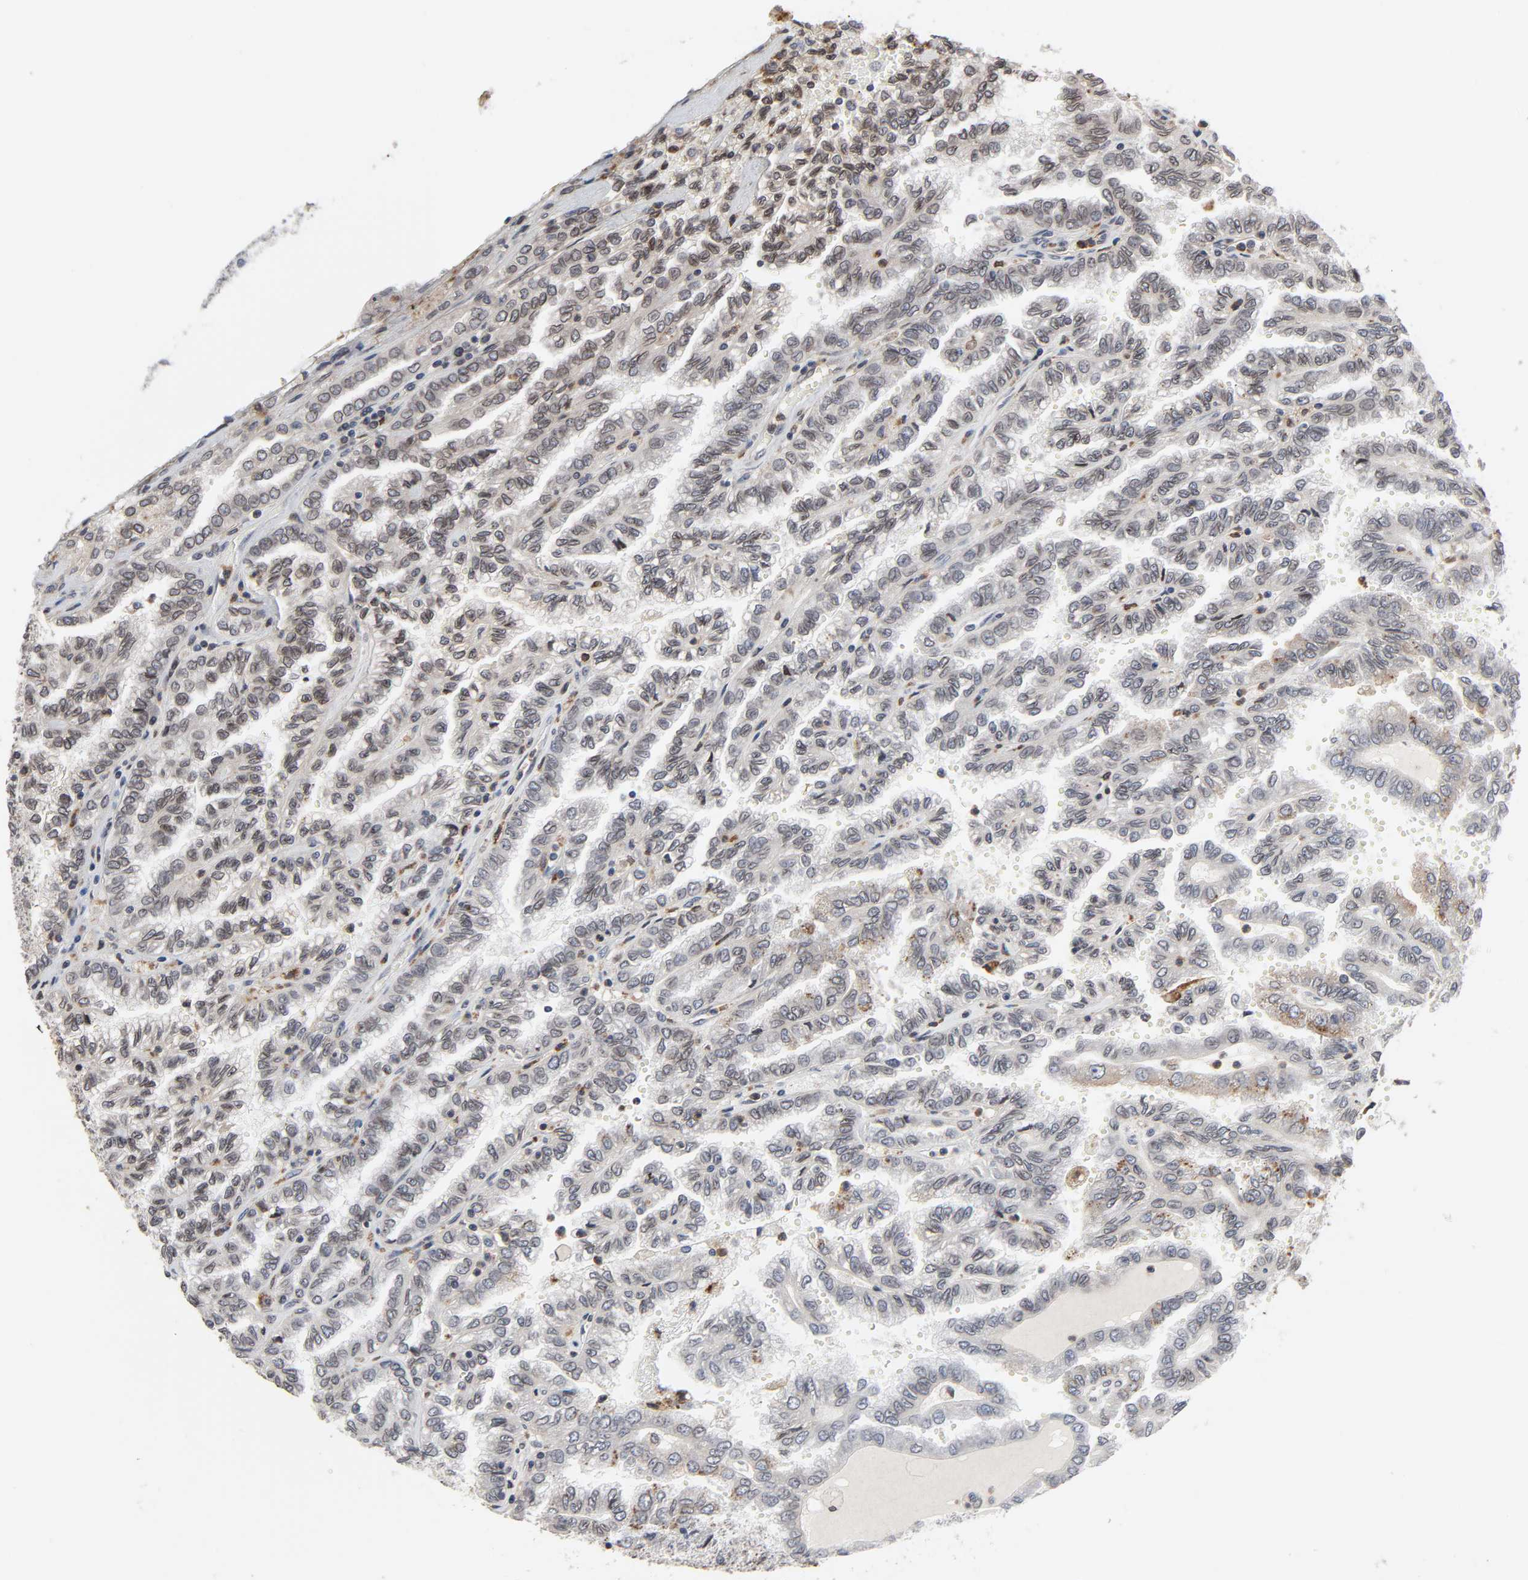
{"staining": {"intensity": "weak", "quantity": "25%-75%", "location": "cytoplasmic/membranous,nuclear"}, "tissue": "renal cancer", "cell_type": "Tumor cells", "image_type": "cancer", "snomed": [{"axis": "morphology", "description": "Inflammation, NOS"}, {"axis": "morphology", "description": "Adenocarcinoma, NOS"}, {"axis": "topography", "description": "Kidney"}], "caption": "High-magnification brightfield microscopy of renal cancer stained with DAB (brown) and counterstained with hematoxylin (blue). tumor cells exhibit weak cytoplasmic/membranous and nuclear expression is appreciated in approximately25%-75% of cells.", "gene": "CCDC175", "patient": {"sex": "male", "age": 68}}